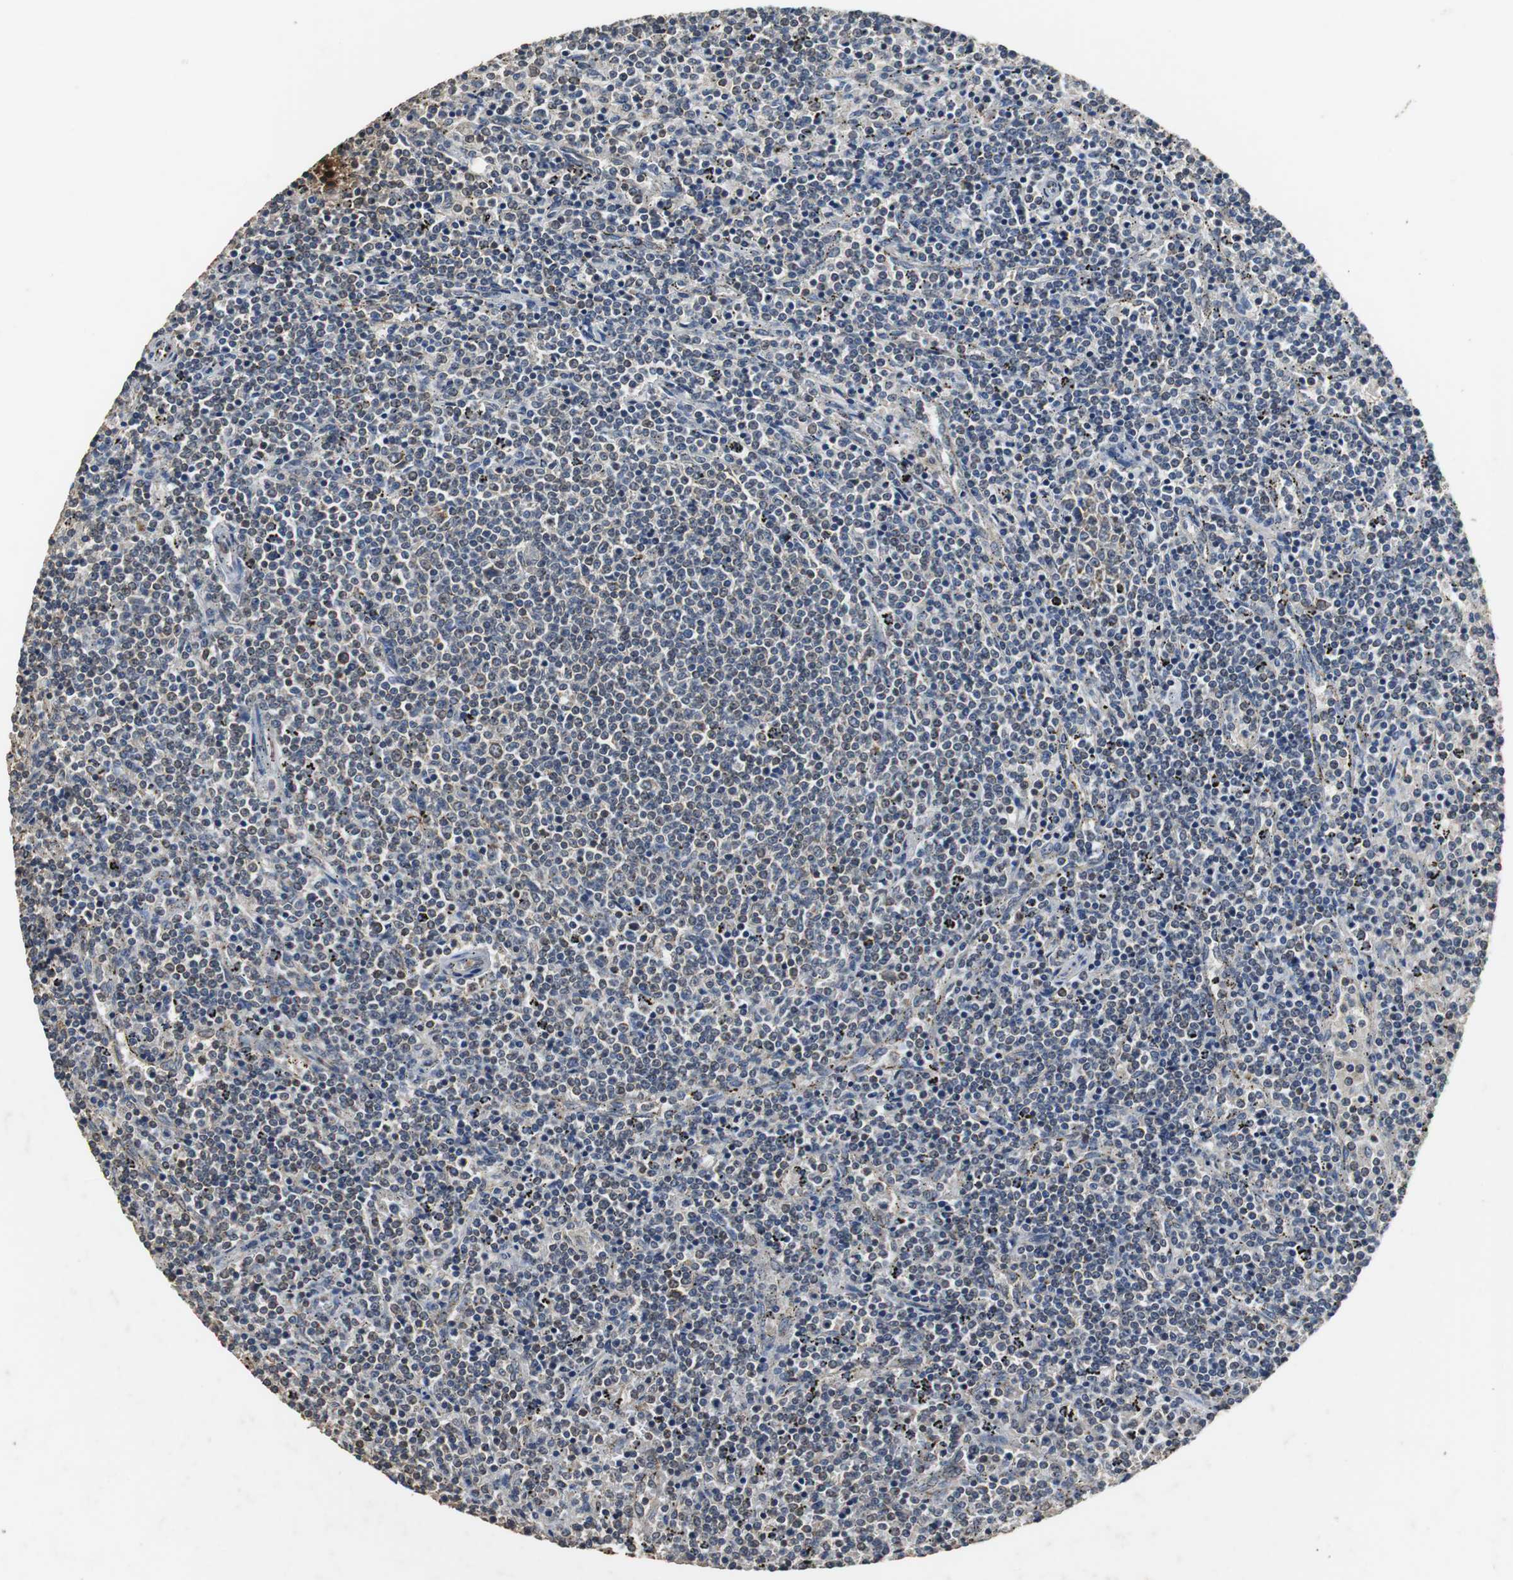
{"staining": {"intensity": "weak", "quantity": "<25%", "location": "cytoplasmic/membranous,nuclear"}, "tissue": "lymphoma", "cell_type": "Tumor cells", "image_type": "cancer", "snomed": [{"axis": "morphology", "description": "Malignant lymphoma, non-Hodgkin's type, Low grade"}, {"axis": "topography", "description": "Spleen"}], "caption": "This is an immunohistochemistry image of malignant lymphoma, non-Hodgkin's type (low-grade). There is no expression in tumor cells.", "gene": "NNT", "patient": {"sex": "female", "age": 50}}